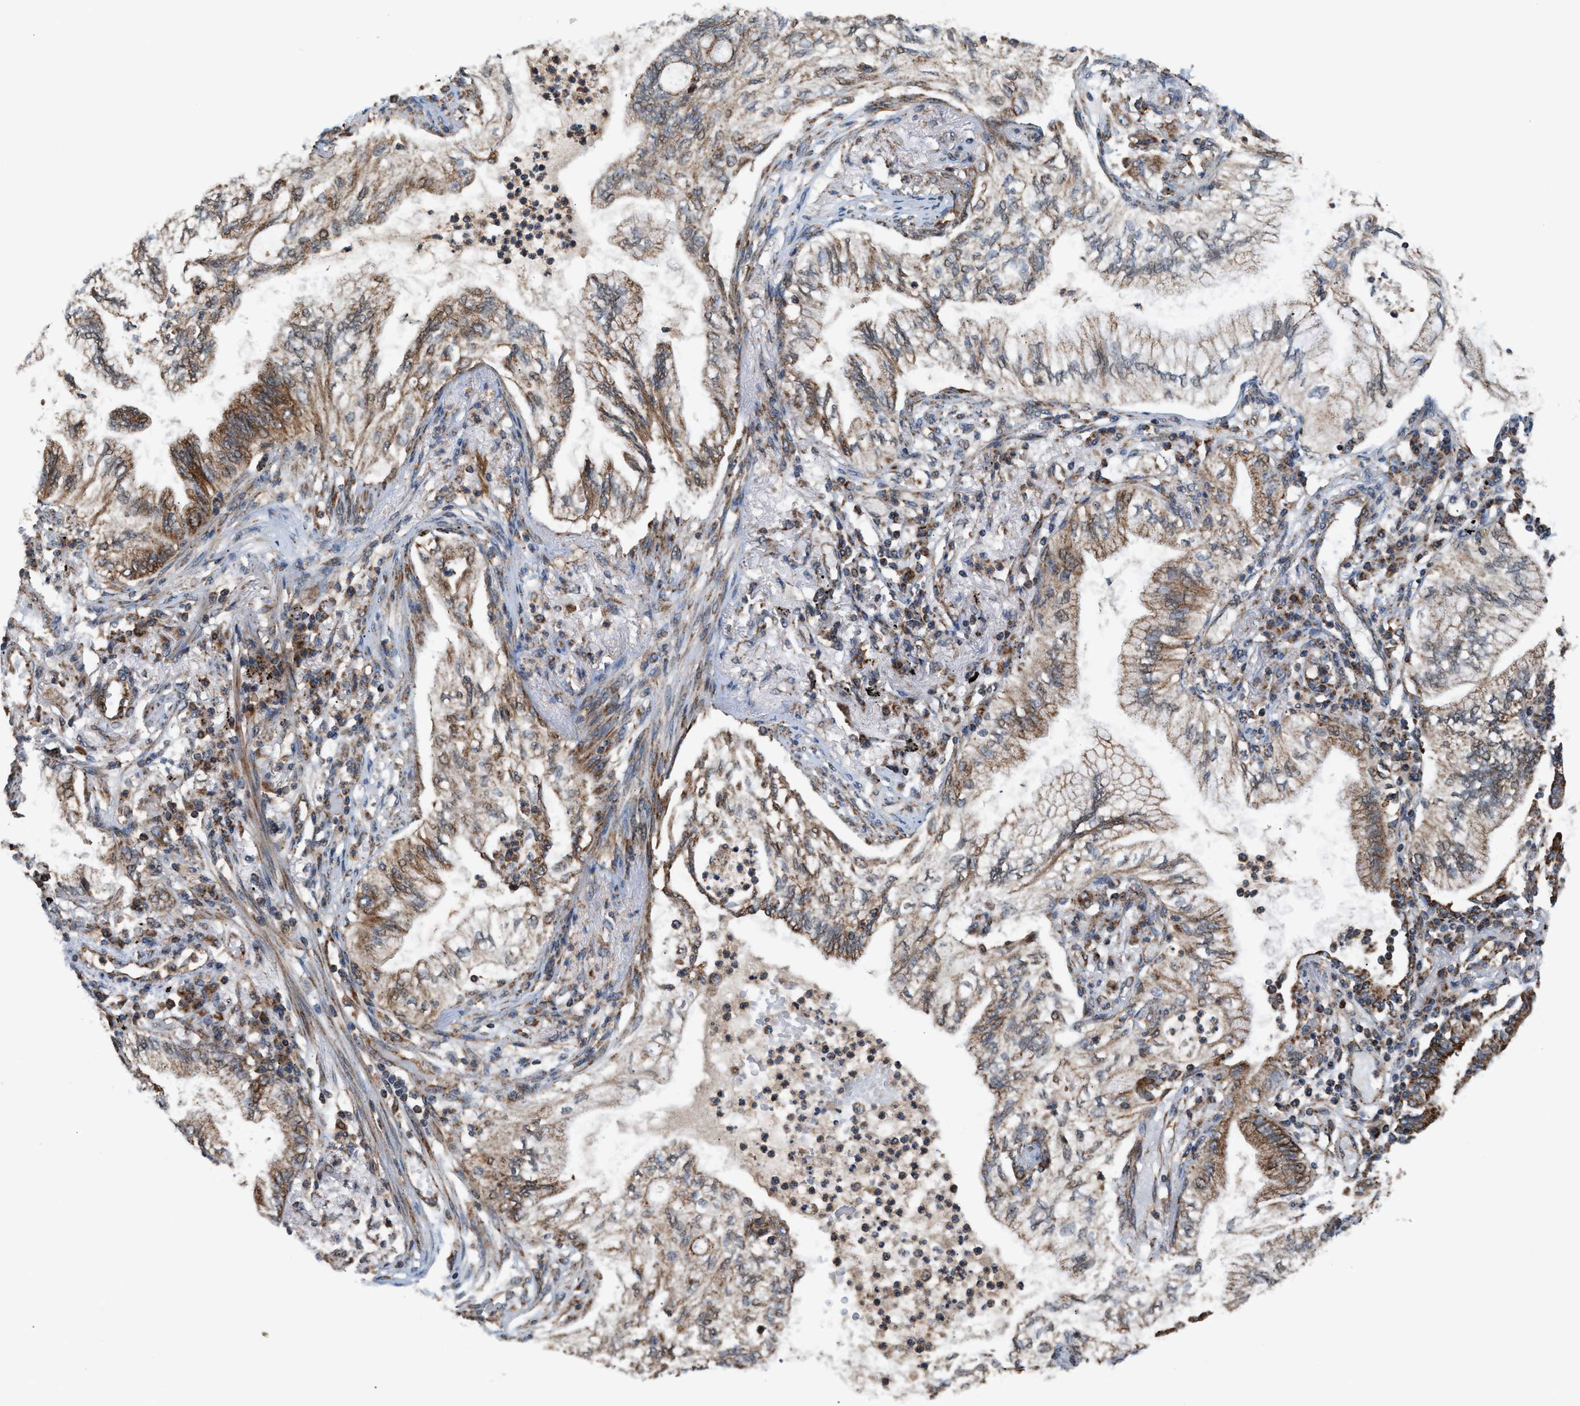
{"staining": {"intensity": "moderate", "quantity": ">75%", "location": "cytoplasmic/membranous"}, "tissue": "lung cancer", "cell_type": "Tumor cells", "image_type": "cancer", "snomed": [{"axis": "morphology", "description": "Normal tissue, NOS"}, {"axis": "morphology", "description": "Adenocarcinoma, NOS"}, {"axis": "topography", "description": "Bronchus"}, {"axis": "topography", "description": "Lung"}], "caption": "Immunohistochemical staining of human lung cancer (adenocarcinoma) shows medium levels of moderate cytoplasmic/membranous protein staining in approximately >75% of tumor cells.", "gene": "SGSM2", "patient": {"sex": "female", "age": 70}}